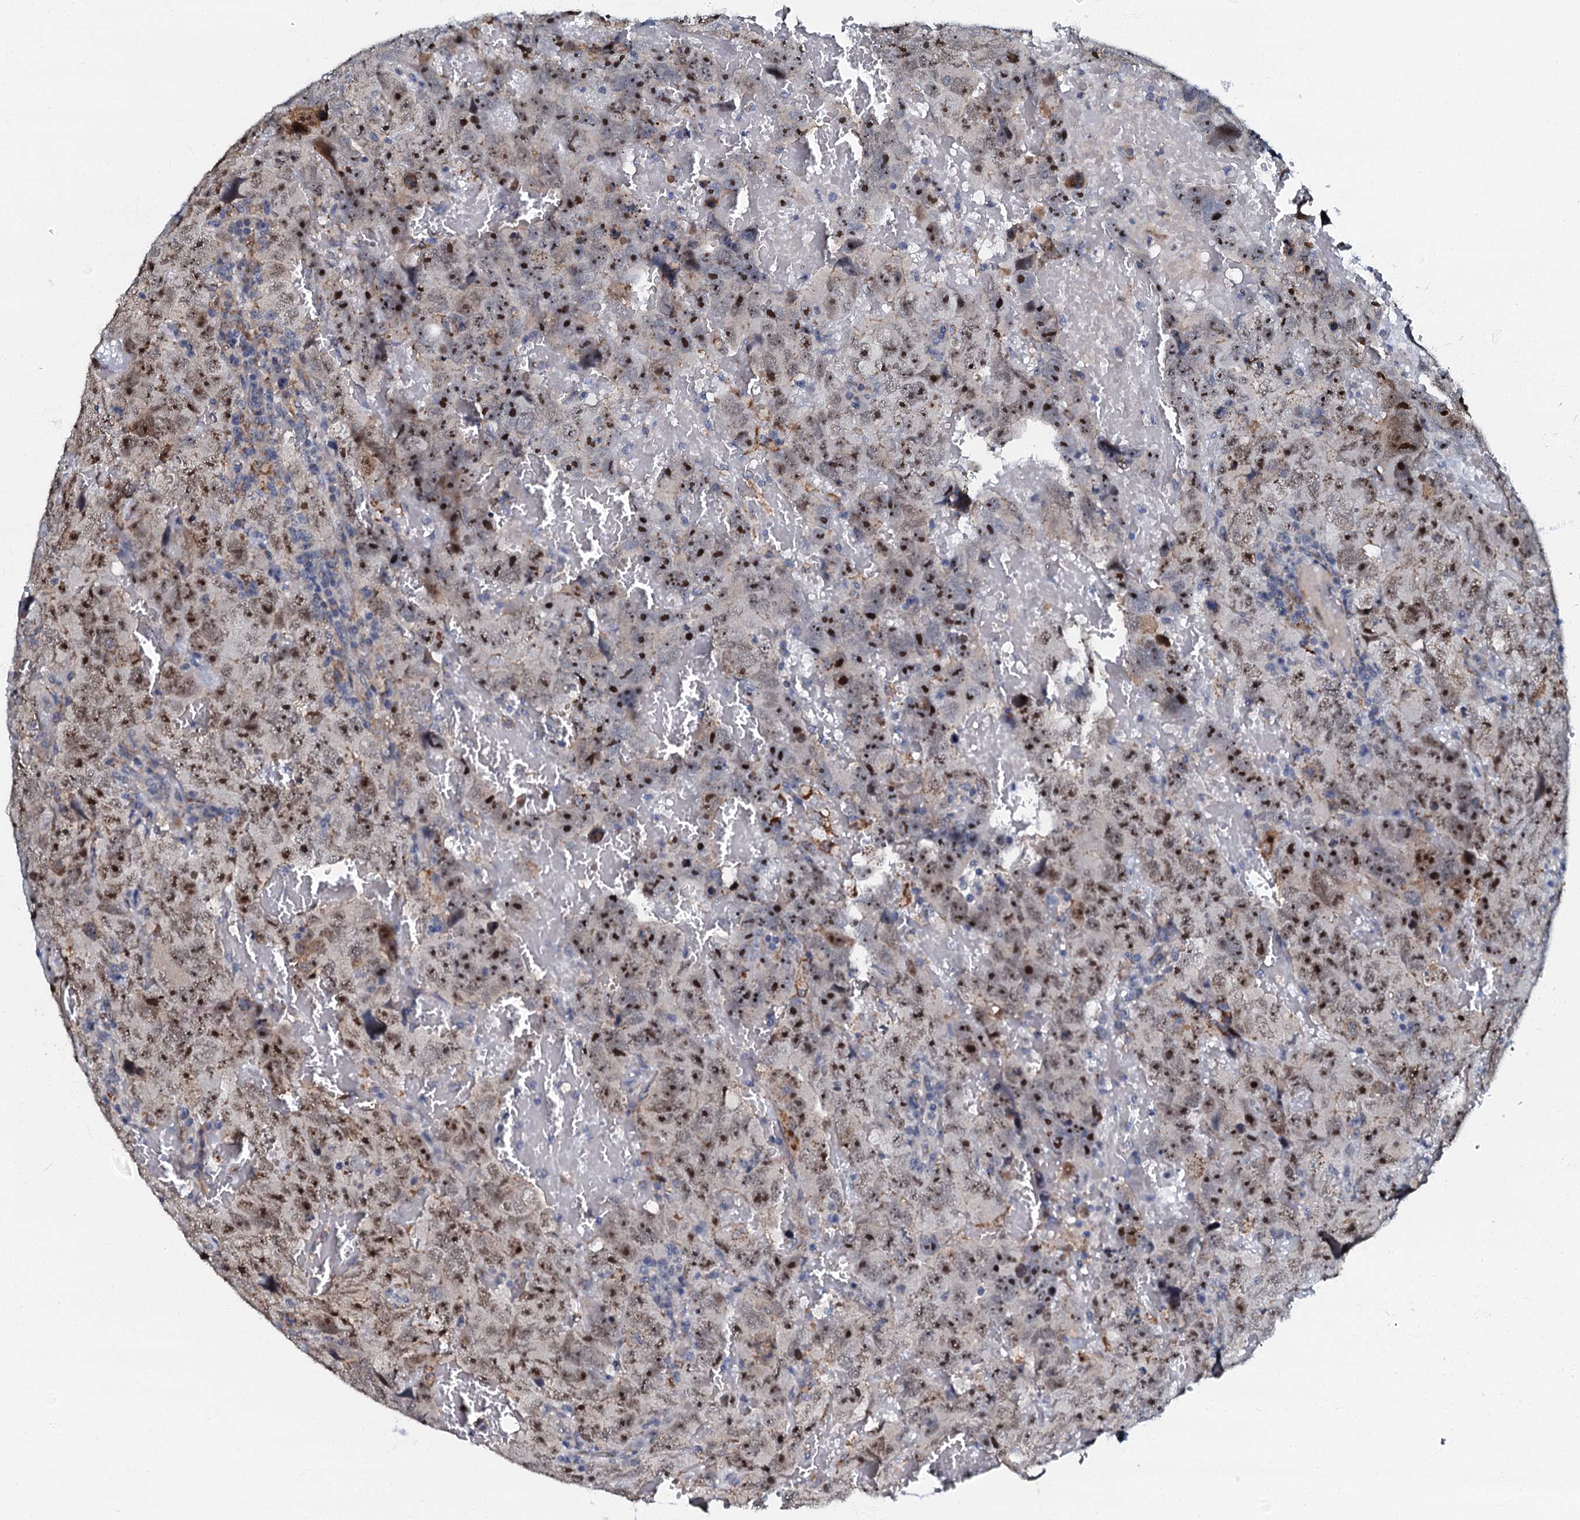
{"staining": {"intensity": "moderate", "quantity": ">75%", "location": "nuclear"}, "tissue": "testis cancer", "cell_type": "Tumor cells", "image_type": "cancer", "snomed": [{"axis": "morphology", "description": "Carcinoma, Embryonal, NOS"}, {"axis": "topography", "description": "Testis"}], "caption": "Moderate nuclear staining for a protein is identified in about >75% of tumor cells of testis cancer using IHC.", "gene": "OLAH", "patient": {"sex": "male", "age": 45}}